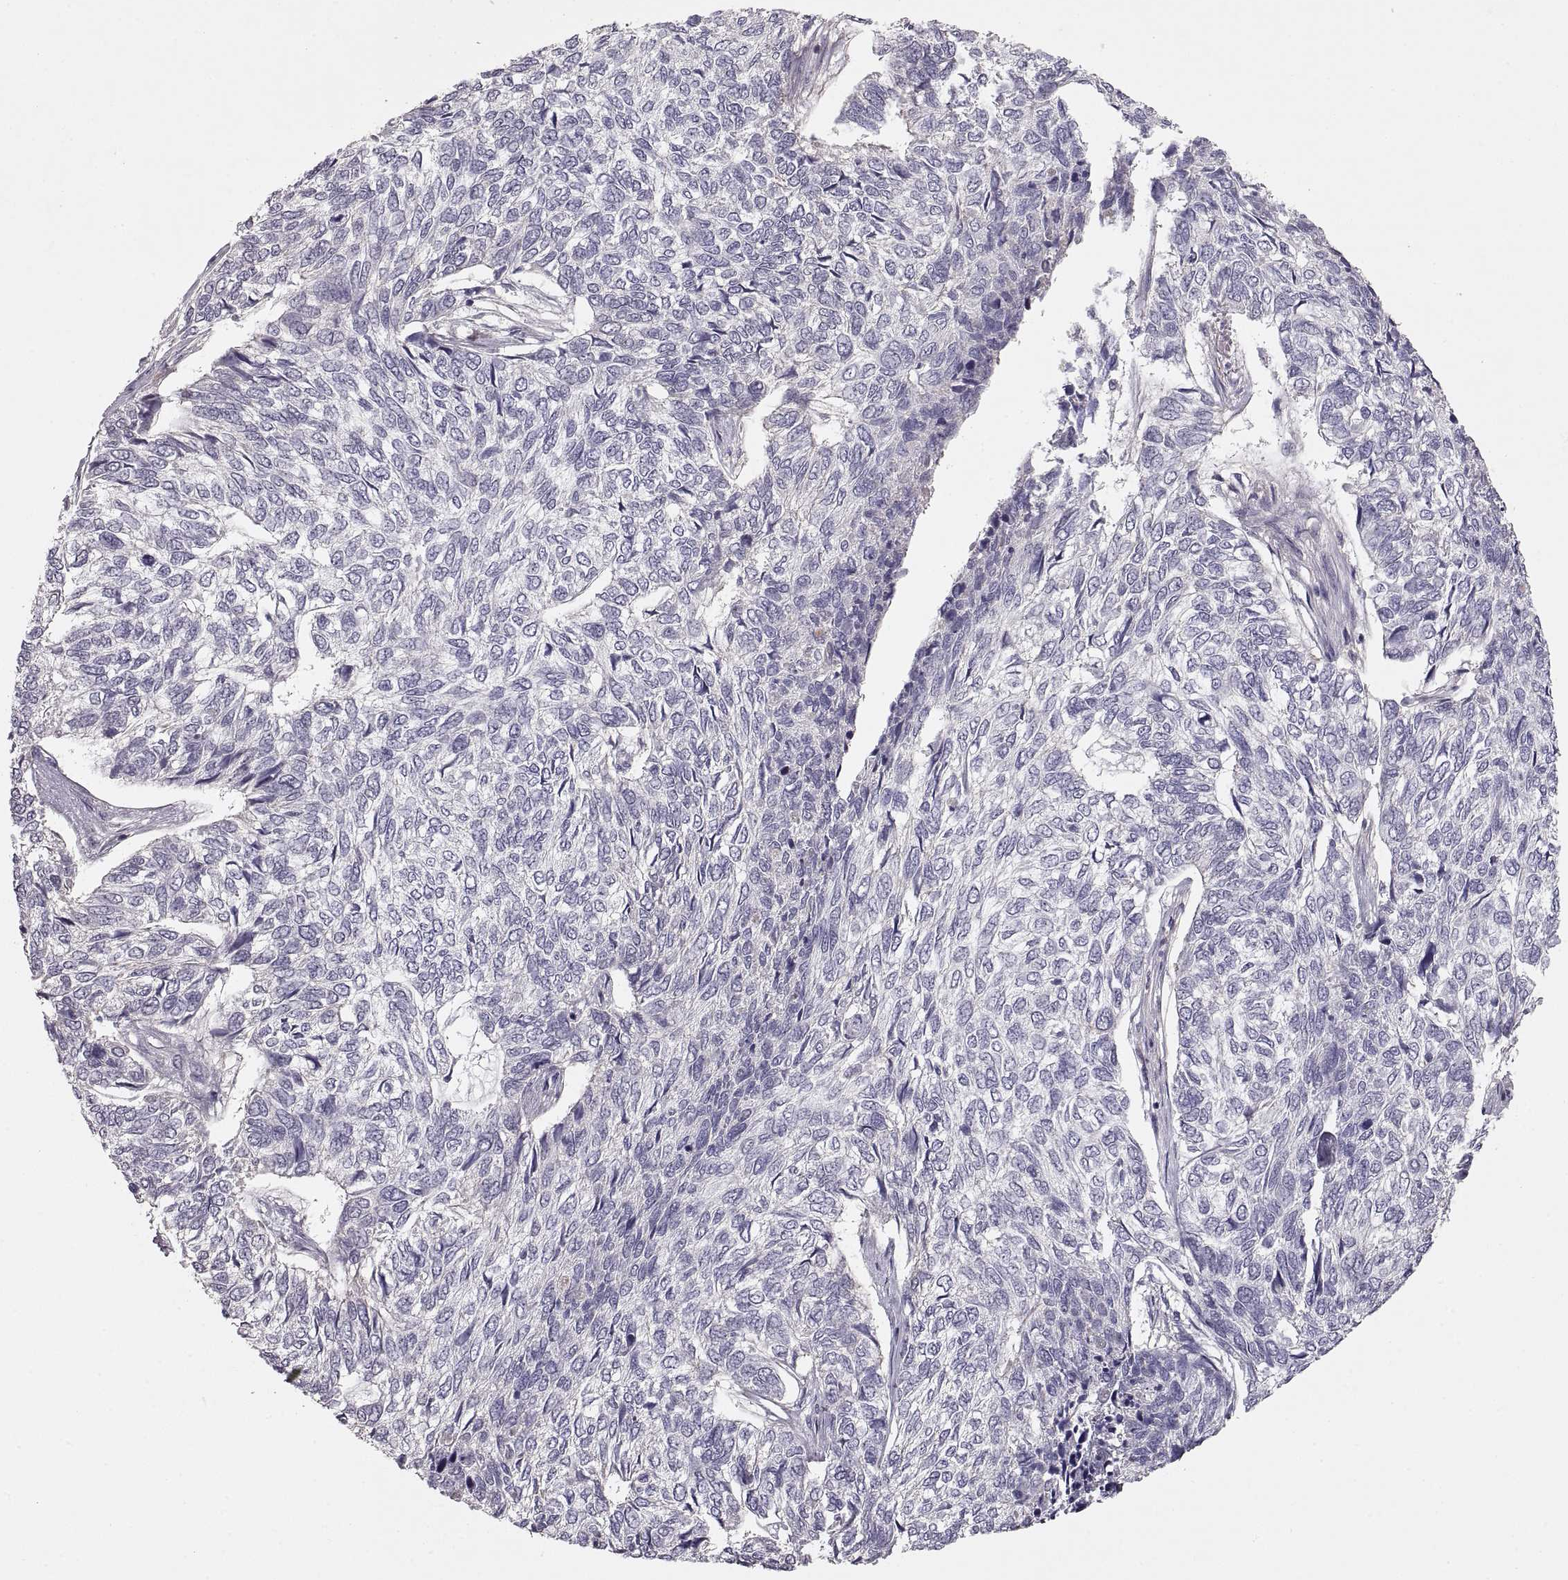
{"staining": {"intensity": "negative", "quantity": "none", "location": "none"}, "tissue": "skin cancer", "cell_type": "Tumor cells", "image_type": "cancer", "snomed": [{"axis": "morphology", "description": "Basal cell carcinoma"}, {"axis": "topography", "description": "Skin"}], "caption": "Micrograph shows no significant protein positivity in tumor cells of skin basal cell carcinoma.", "gene": "ADAM11", "patient": {"sex": "female", "age": 65}}